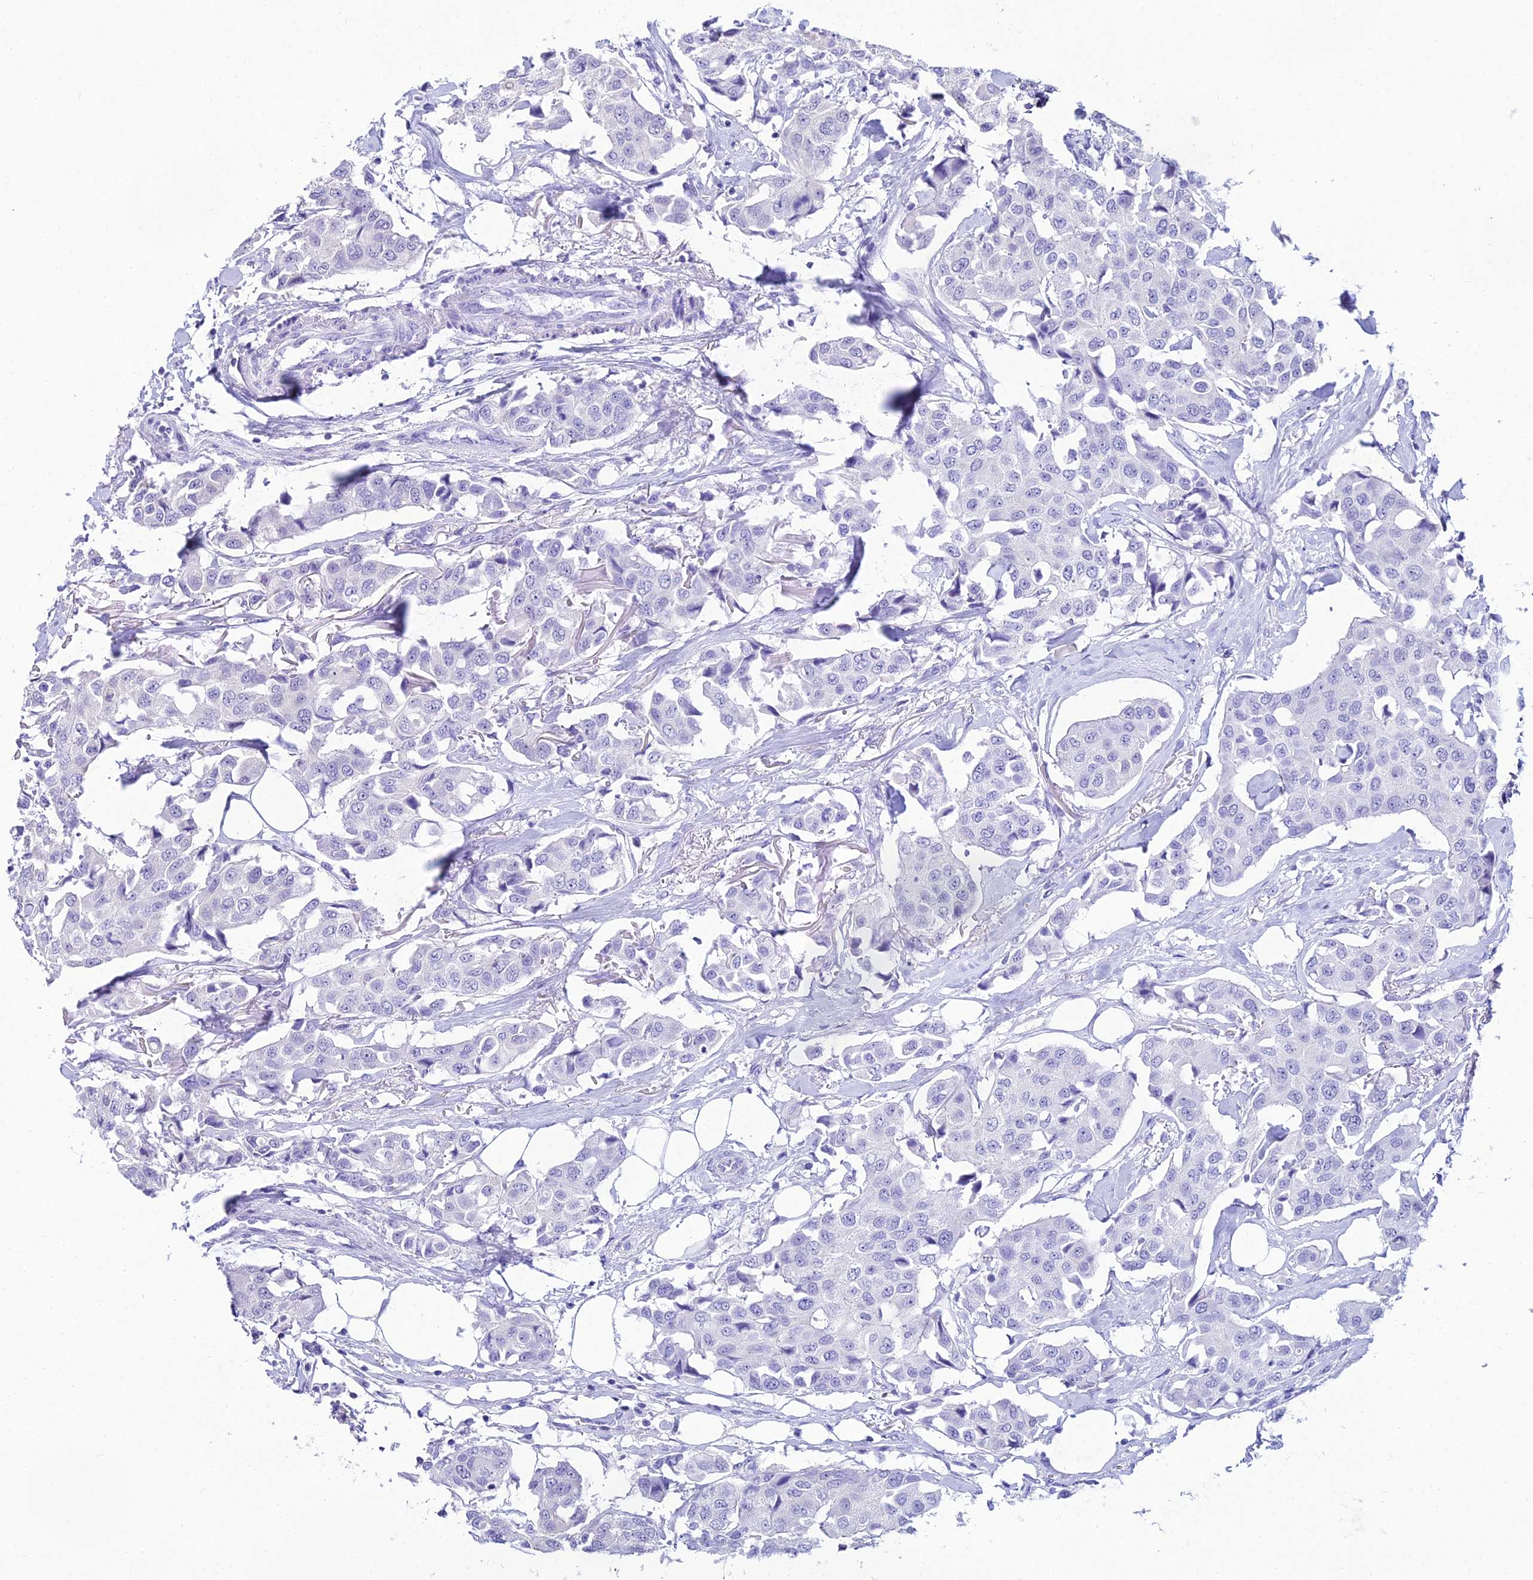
{"staining": {"intensity": "negative", "quantity": "none", "location": "none"}, "tissue": "breast cancer", "cell_type": "Tumor cells", "image_type": "cancer", "snomed": [{"axis": "morphology", "description": "Duct carcinoma"}, {"axis": "topography", "description": "Breast"}], "caption": "High power microscopy photomicrograph of an IHC histopathology image of intraductal carcinoma (breast), revealing no significant expression in tumor cells. Nuclei are stained in blue.", "gene": "ZMIZ1", "patient": {"sex": "female", "age": 80}}